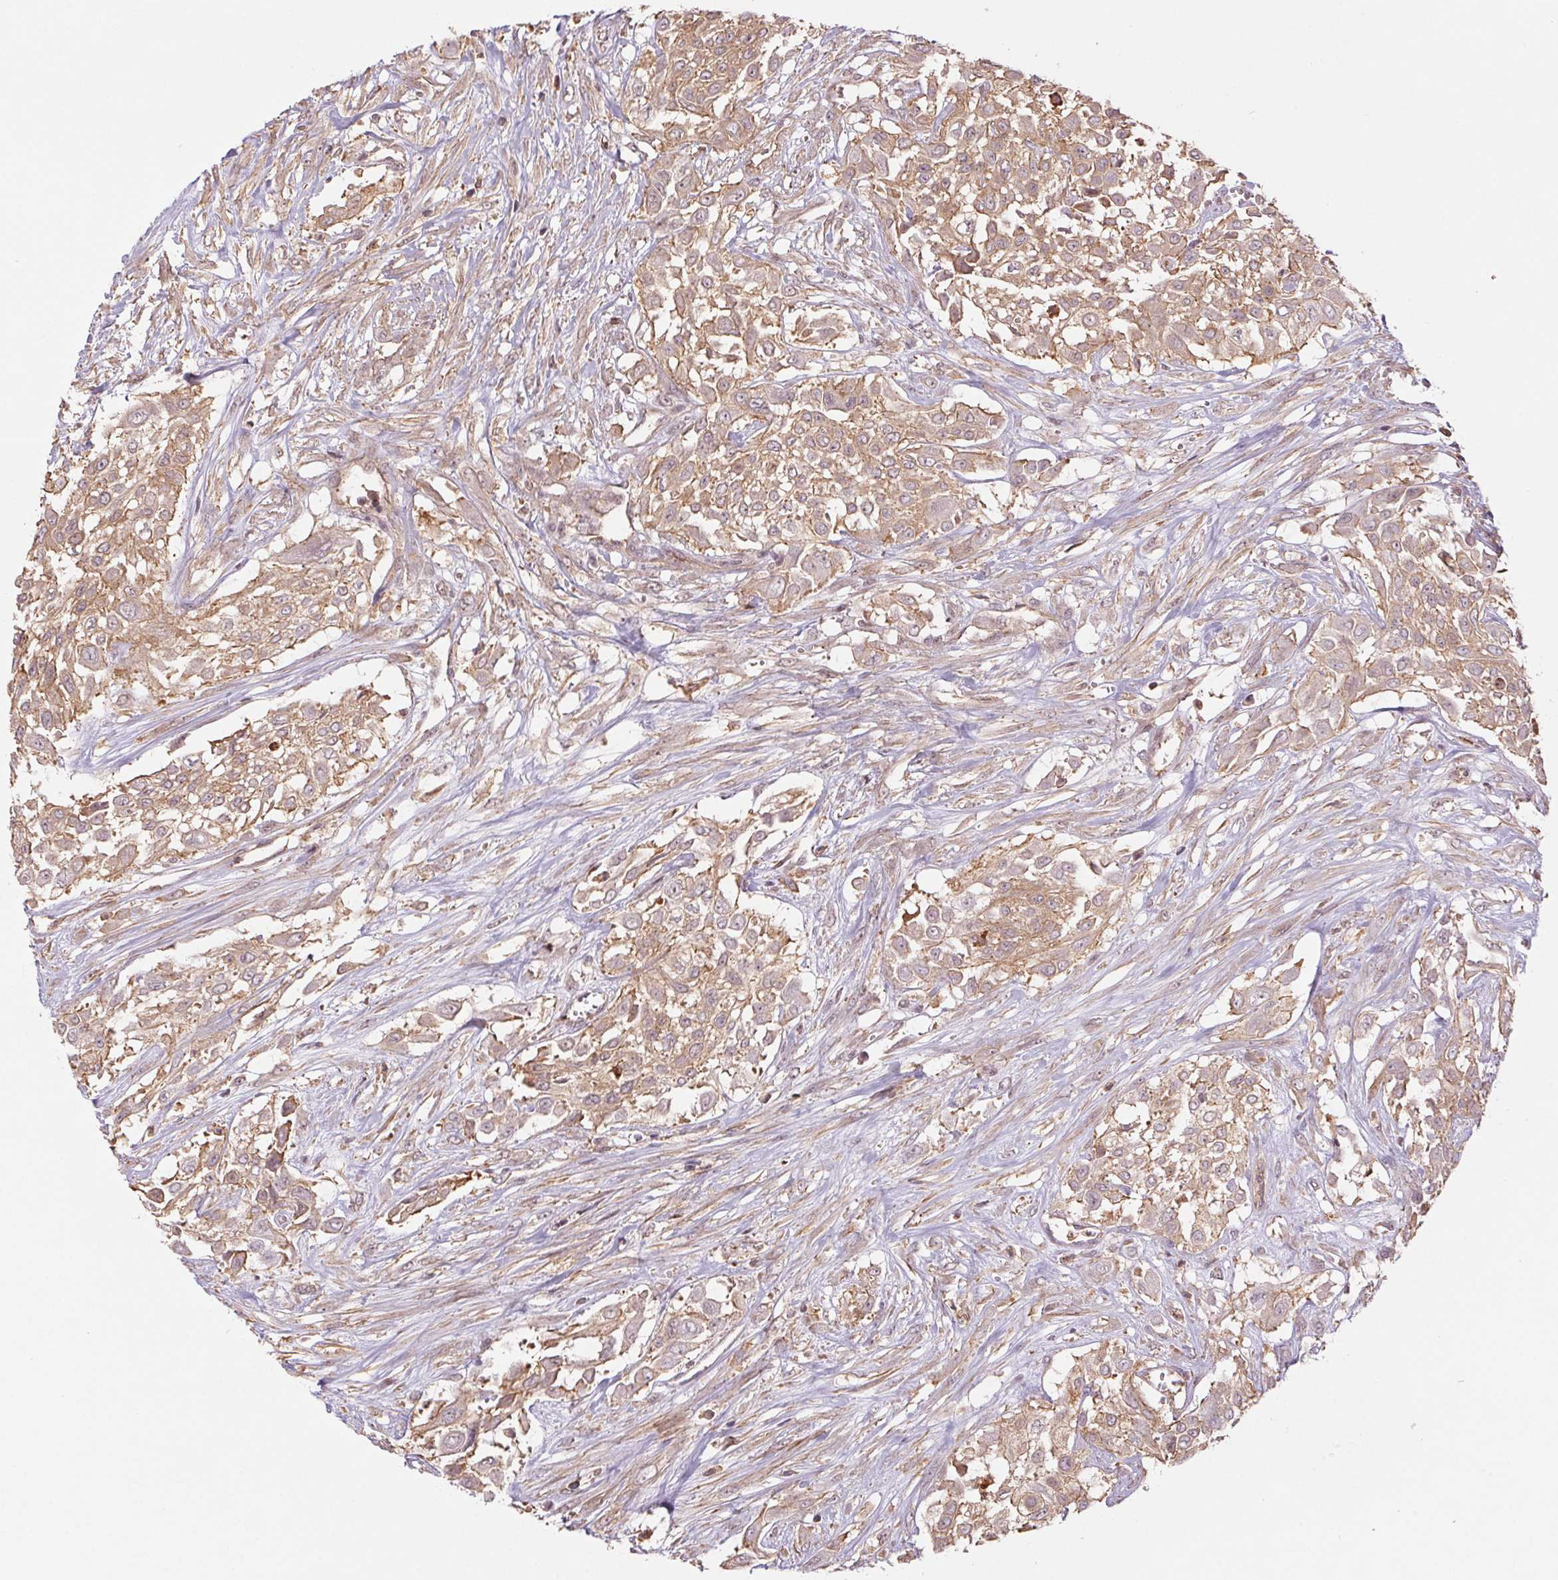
{"staining": {"intensity": "moderate", "quantity": ">75%", "location": "cytoplasmic/membranous"}, "tissue": "urothelial cancer", "cell_type": "Tumor cells", "image_type": "cancer", "snomed": [{"axis": "morphology", "description": "Urothelial carcinoma, High grade"}, {"axis": "topography", "description": "Urinary bladder"}], "caption": "A brown stain labels moderate cytoplasmic/membranous expression of a protein in high-grade urothelial carcinoma tumor cells.", "gene": "TUBA3D", "patient": {"sex": "male", "age": 57}}